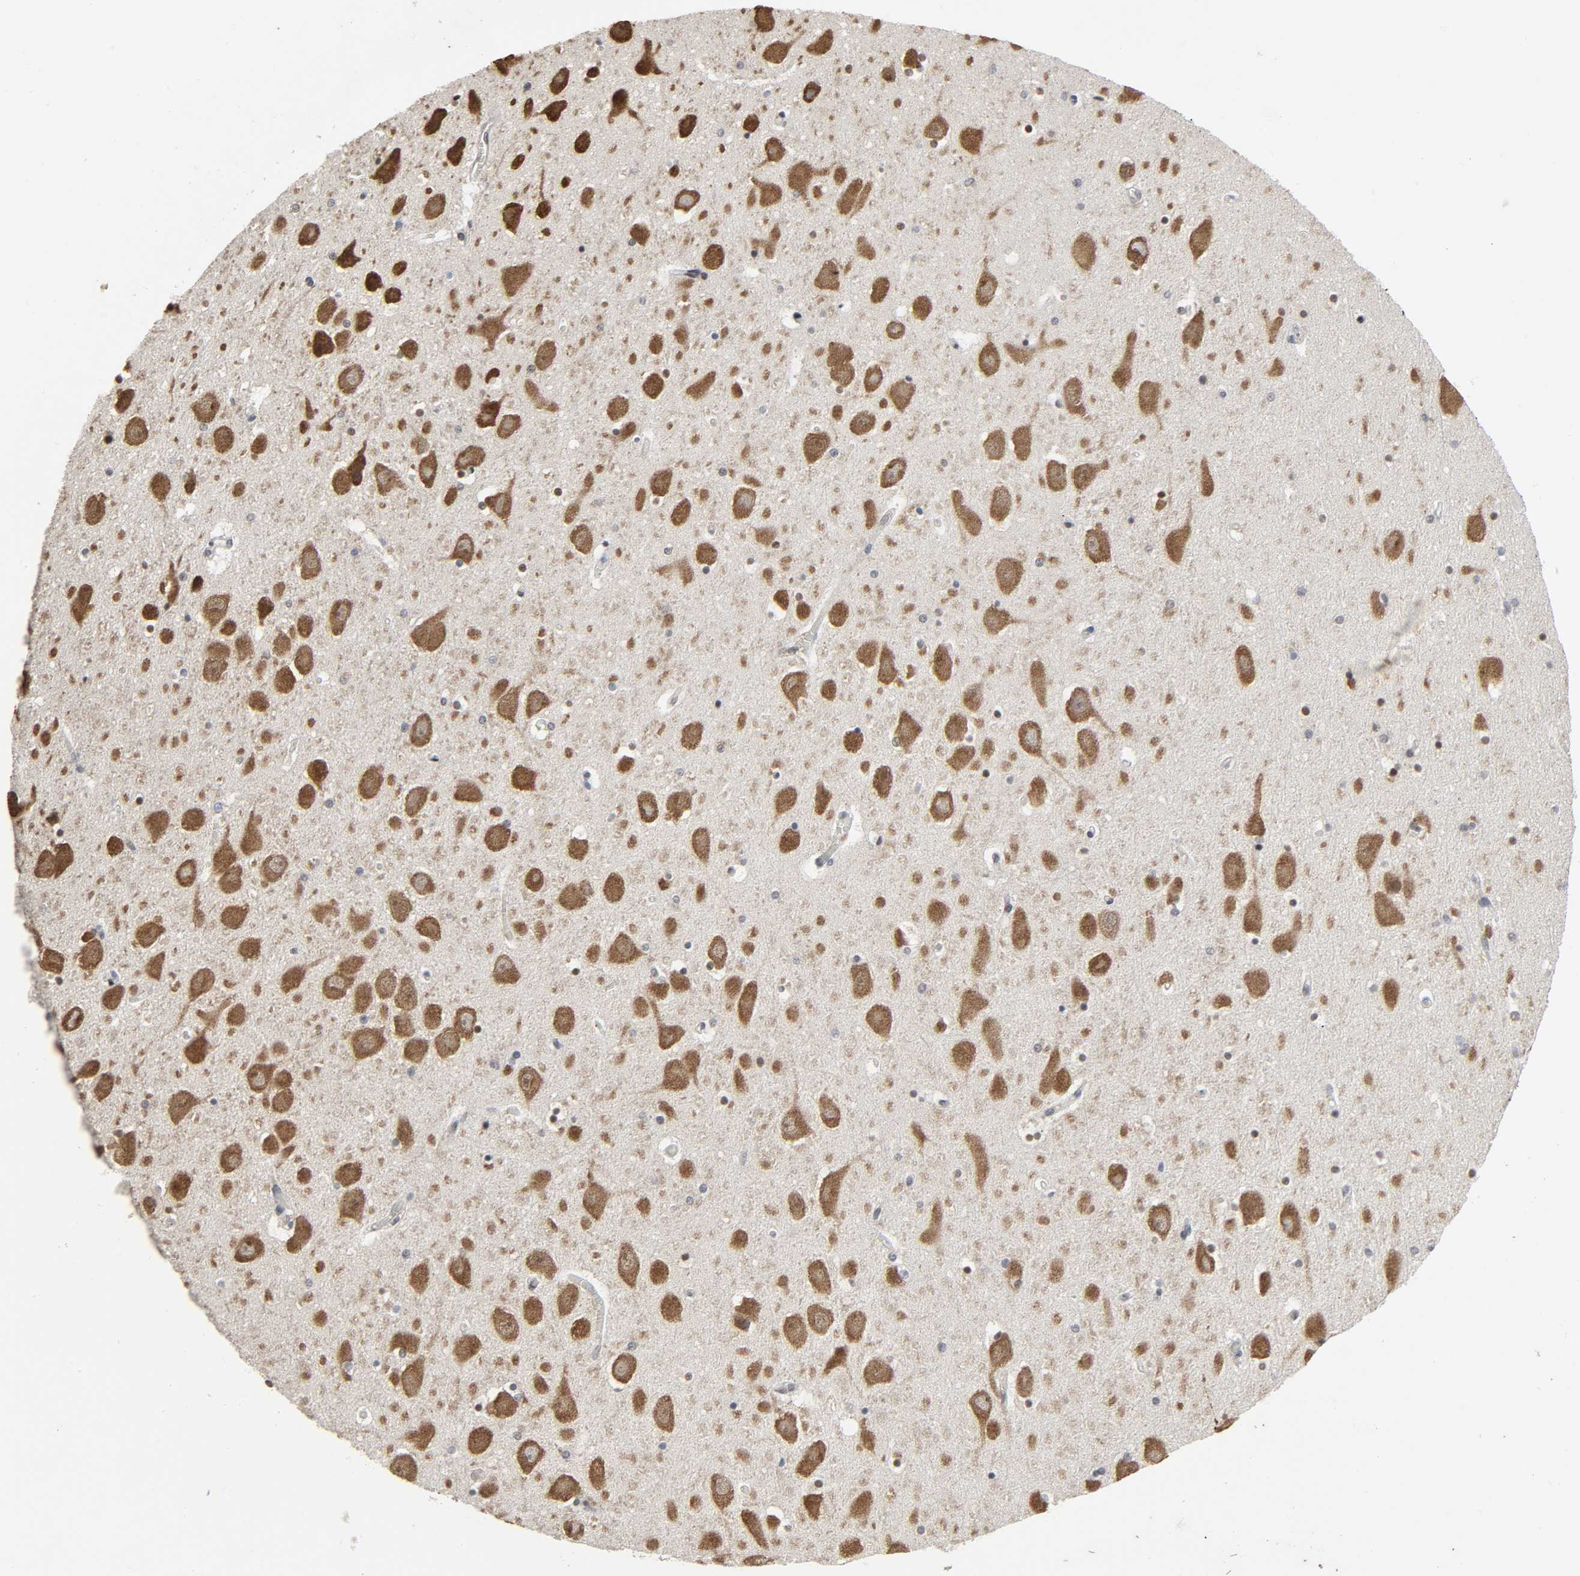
{"staining": {"intensity": "negative", "quantity": "none", "location": "none"}, "tissue": "hippocampus", "cell_type": "Glial cells", "image_type": "normal", "snomed": [{"axis": "morphology", "description": "Normal tissue, NOS"}, {"axis": "topography", "description": "Hippocampus"}], "caption": "Protein analysis of normal hippocampus shows no significant staining in glial cells.", "gene": "MUC1", "patient": {"sex": "male", "age": 45}}